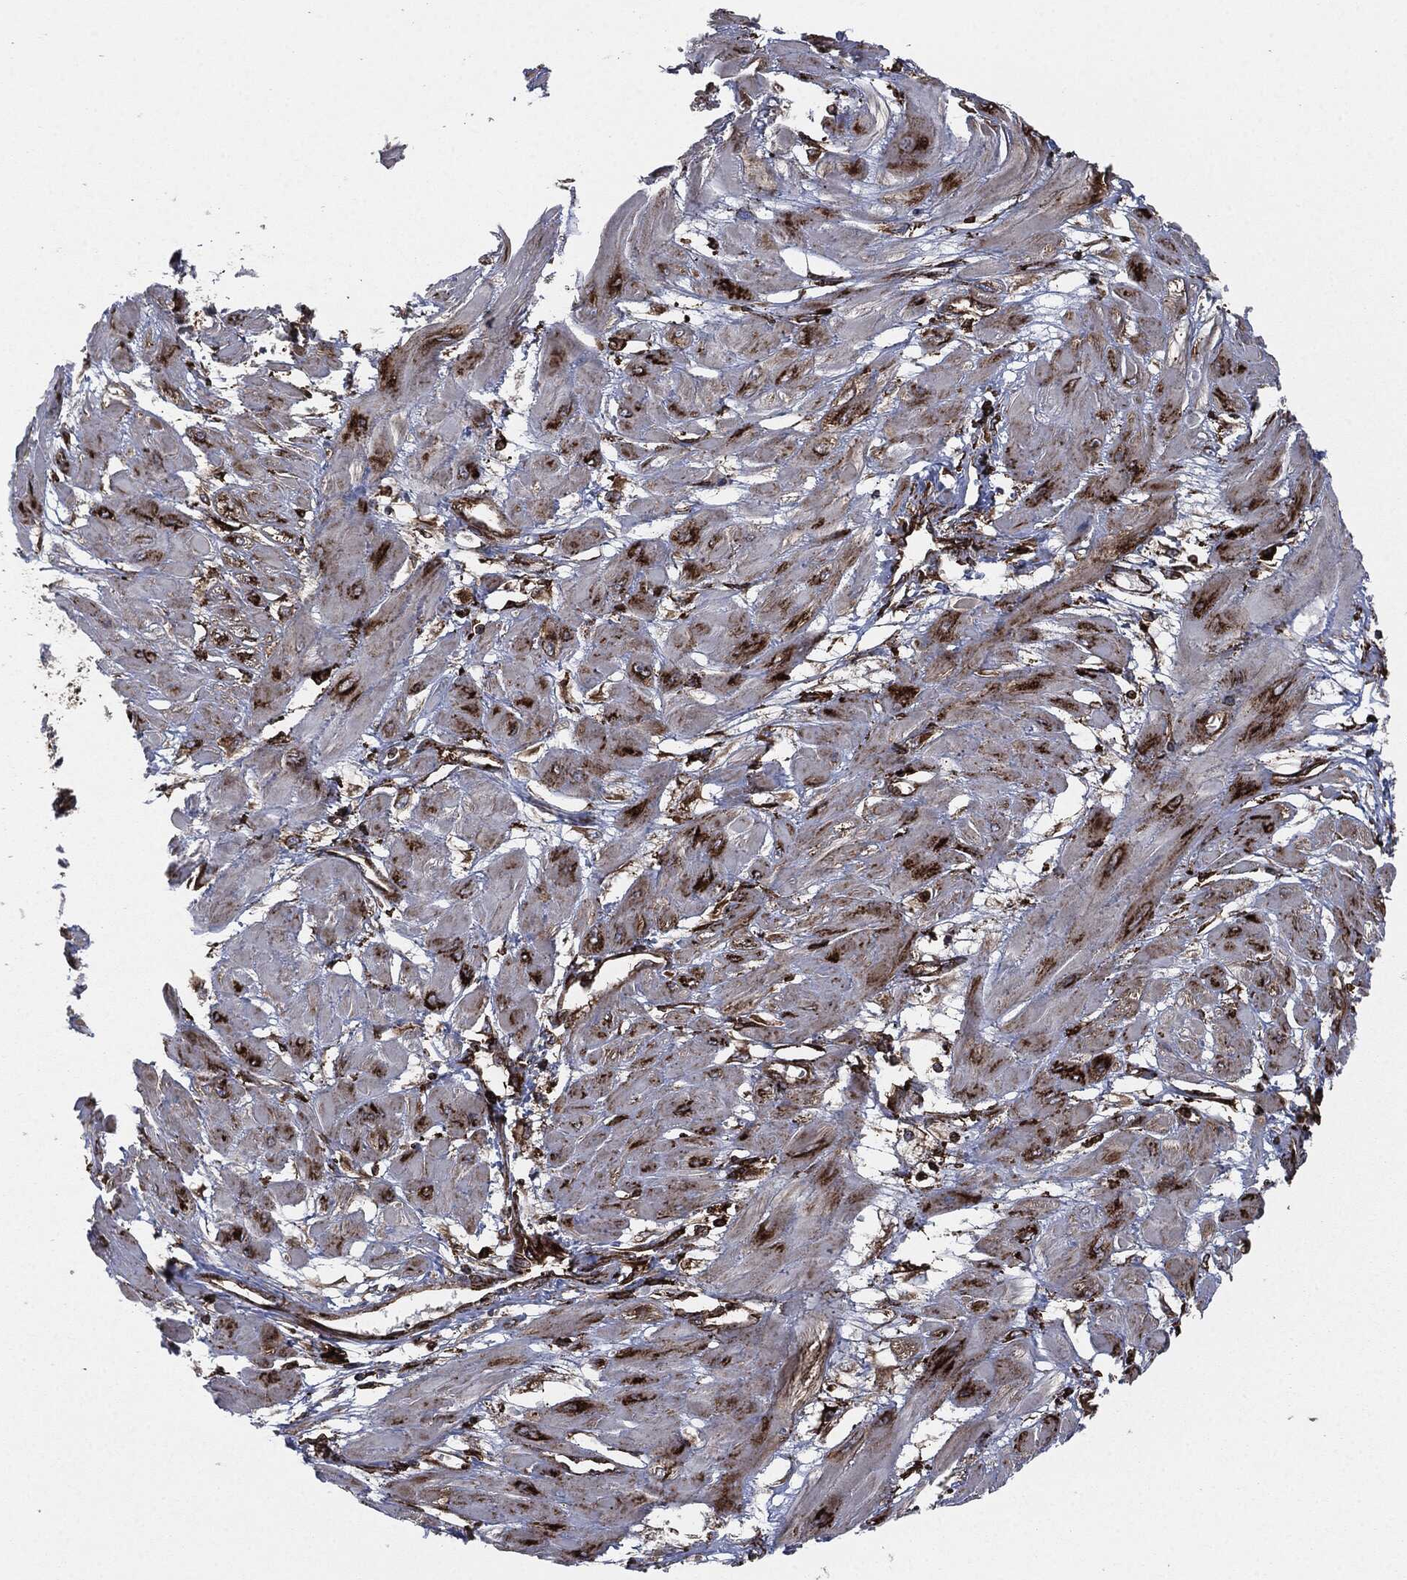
{"staining": {"intensity": "moderate", "quantity": ">75%", "location": "cytoplasmic/membranous"}, "tissue": "cervical cancer", "cell_type": "Tumor cells", "image_type": "cancer", "snomed": [{"axis": "morphology", "description": "Squamous cell carcinoma, NOS"}, {"axis": "topography", "description": "Cervix"}], "caption": "Tumor cells display medium levels of moderate cytoplasmic/membranous staining in about >75% of cells in cervical squamous cell carcinoma. The staining is performed using DAB (3,3'-diaminobenzidine) brown chromogen to label protein expression. The nuclei are counter-stained blue using hematoxylin.", "gene": "CALR", "patient": {"sex": "female", "age": 34}}